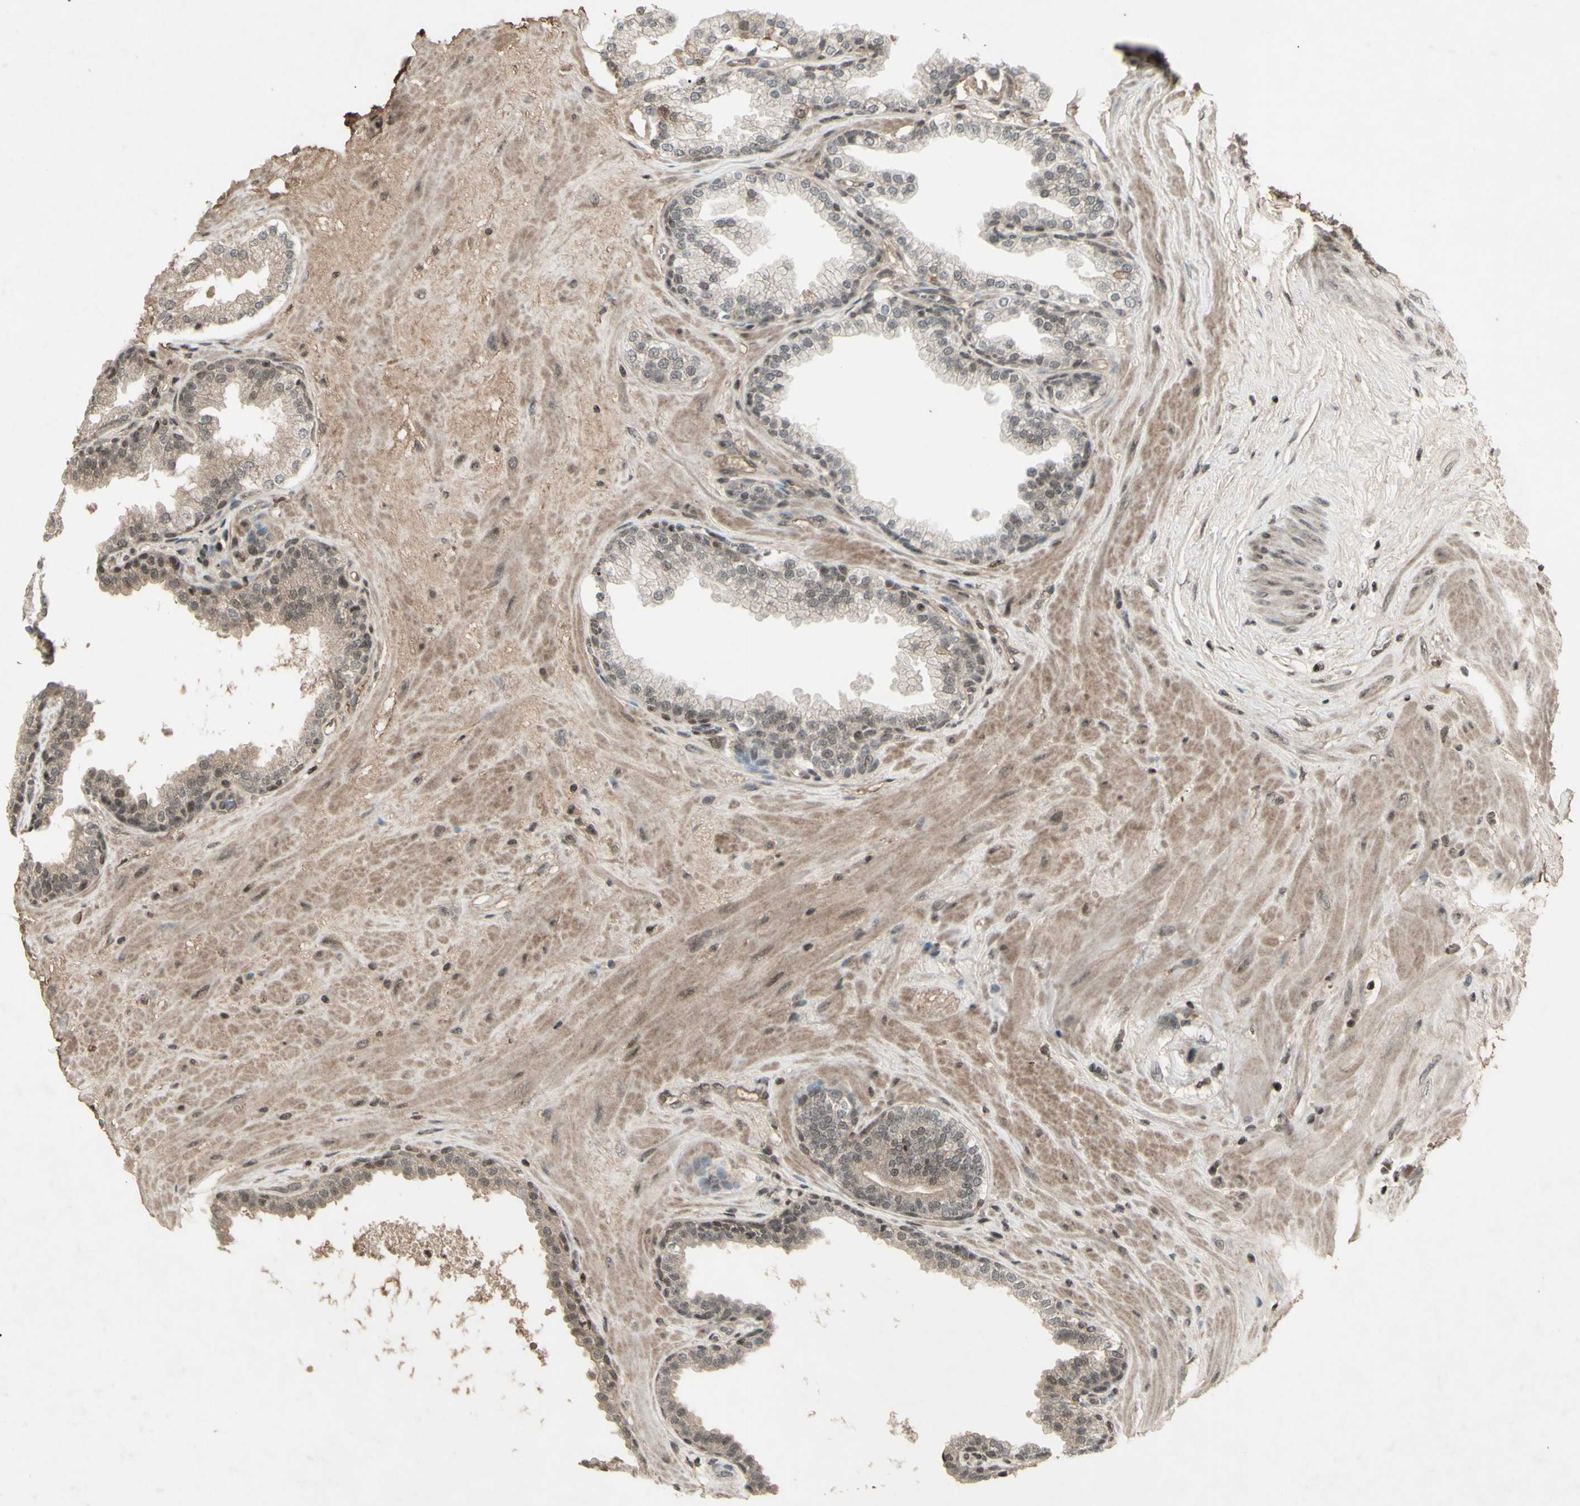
{"staining": {"intensity": "moderate", "quantity": "25%-75%", "location": "none"}, "tissue": "prostate", "cell_type": "Glandular cells", "image_type": "normal", "snomed": [{"axis": "morphology", "description": "Normal tissue, NOS"}, {"axis": "topography", "description": "Prostate"}], "caption": "Immunohistochemical staining of normal prostate demonstrates 25%-75% levels of moderate None protein positivity in about 25%-75% of glandular cells. The staining was performed using DAB, with brown indicating positive protein expression. Nuclei are stained blue with hematoxylin.", "gene": "SNW1", "patient": {"sex": "male", "age": 51}}